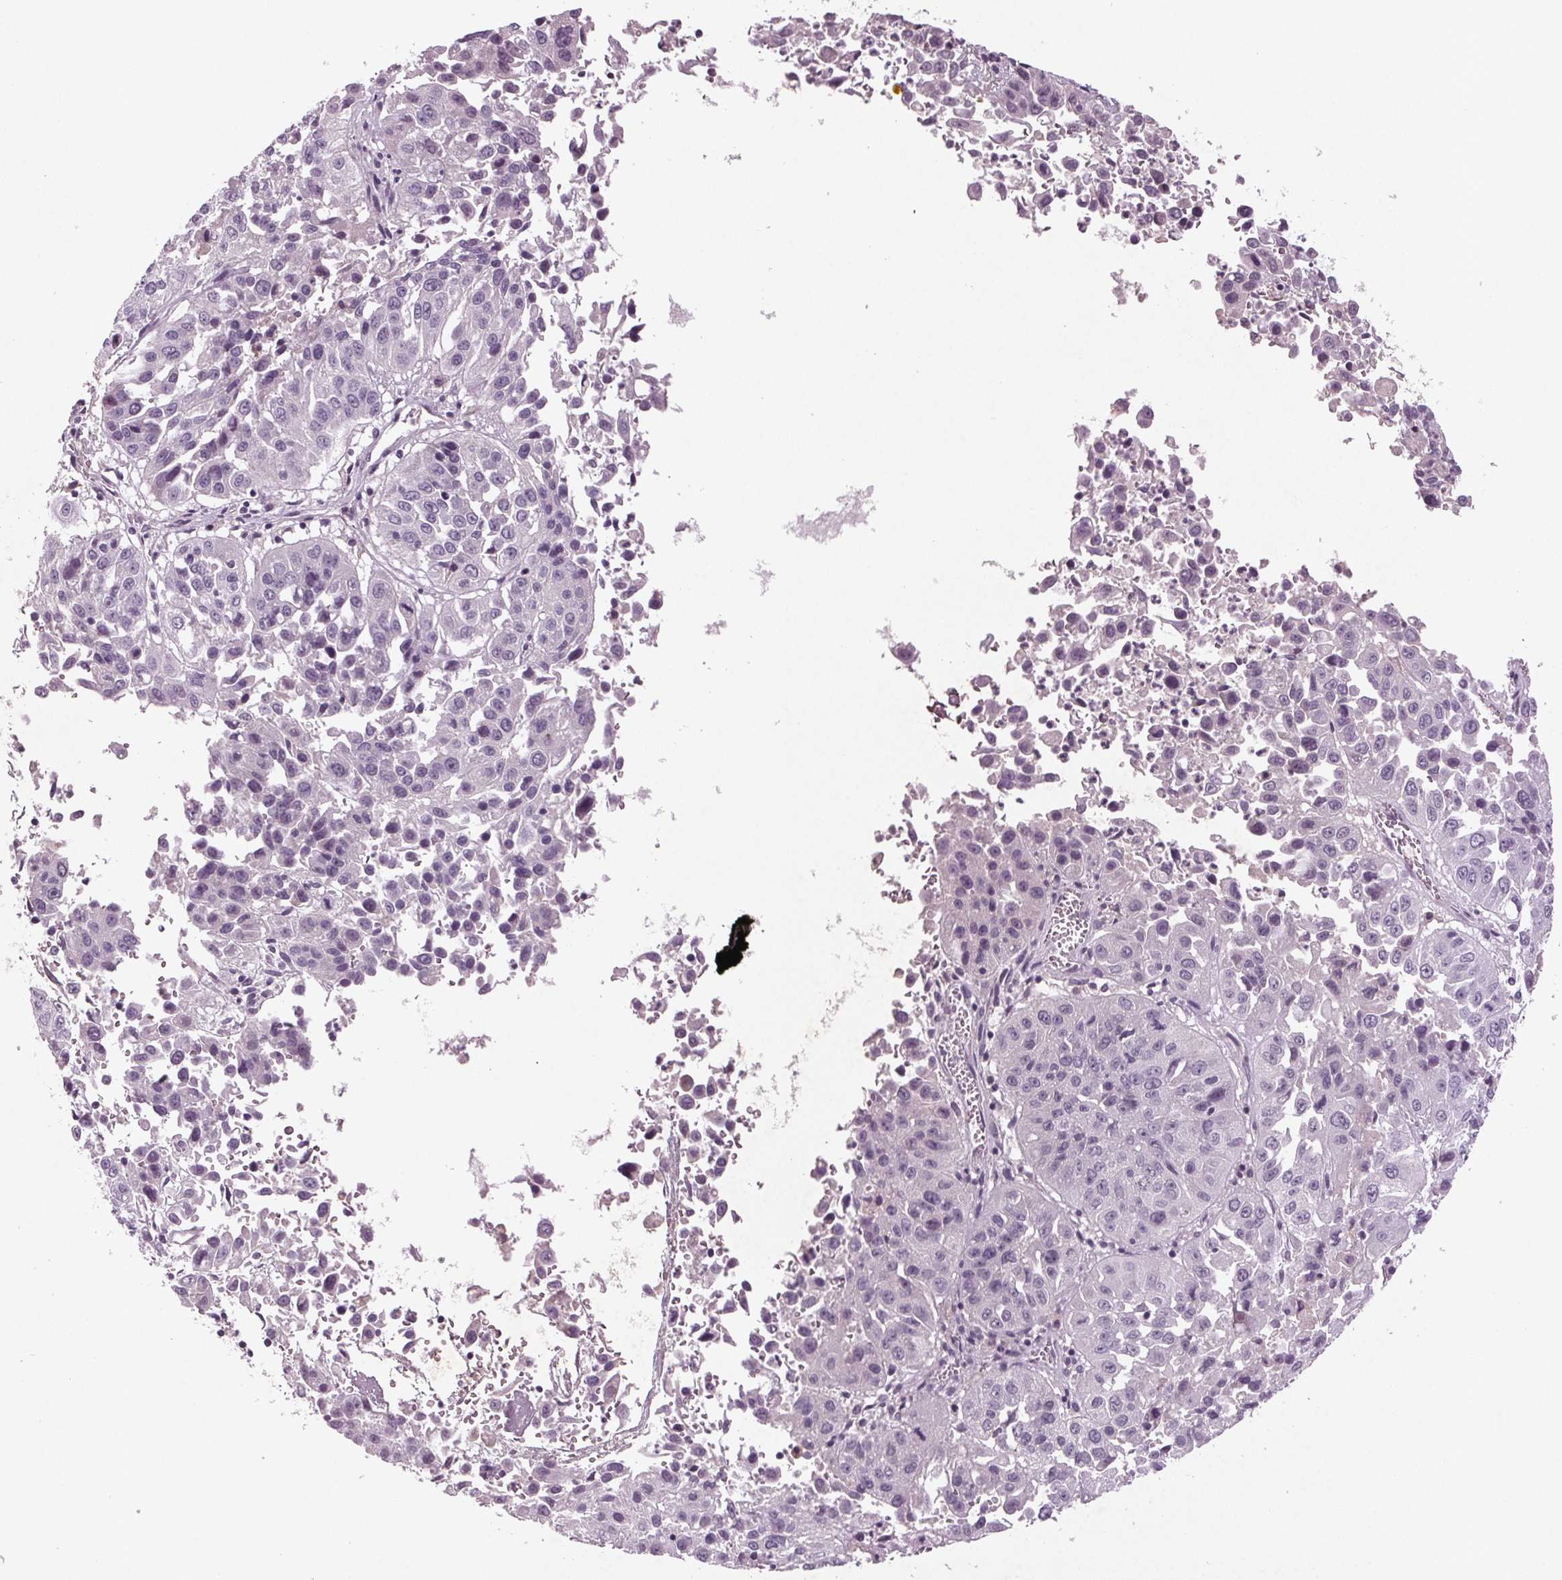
{"staining": {"intensity": "negative", "quantity": "none", "location": "none"}, "tissue": "lung cancer", "cell_type": "Tumor cells", "image_type": "cancer", "snomed": [{"axis": "morphology", "description": "Squamous cell carcinoma, NOS"}, {"axis": "topography", "description": "Lung"}], "caption": "DAB (3,3'-diaminobenzidine) immunohistochemical staining of lung cancer (squamous cell carcinoma) reveals no significant positivity in tumor cells. (Brightfield microscopy of DAB IHC at high magnification).", "gene": "BHLHE22", "patient": {"sex": "female", "age": 61}}